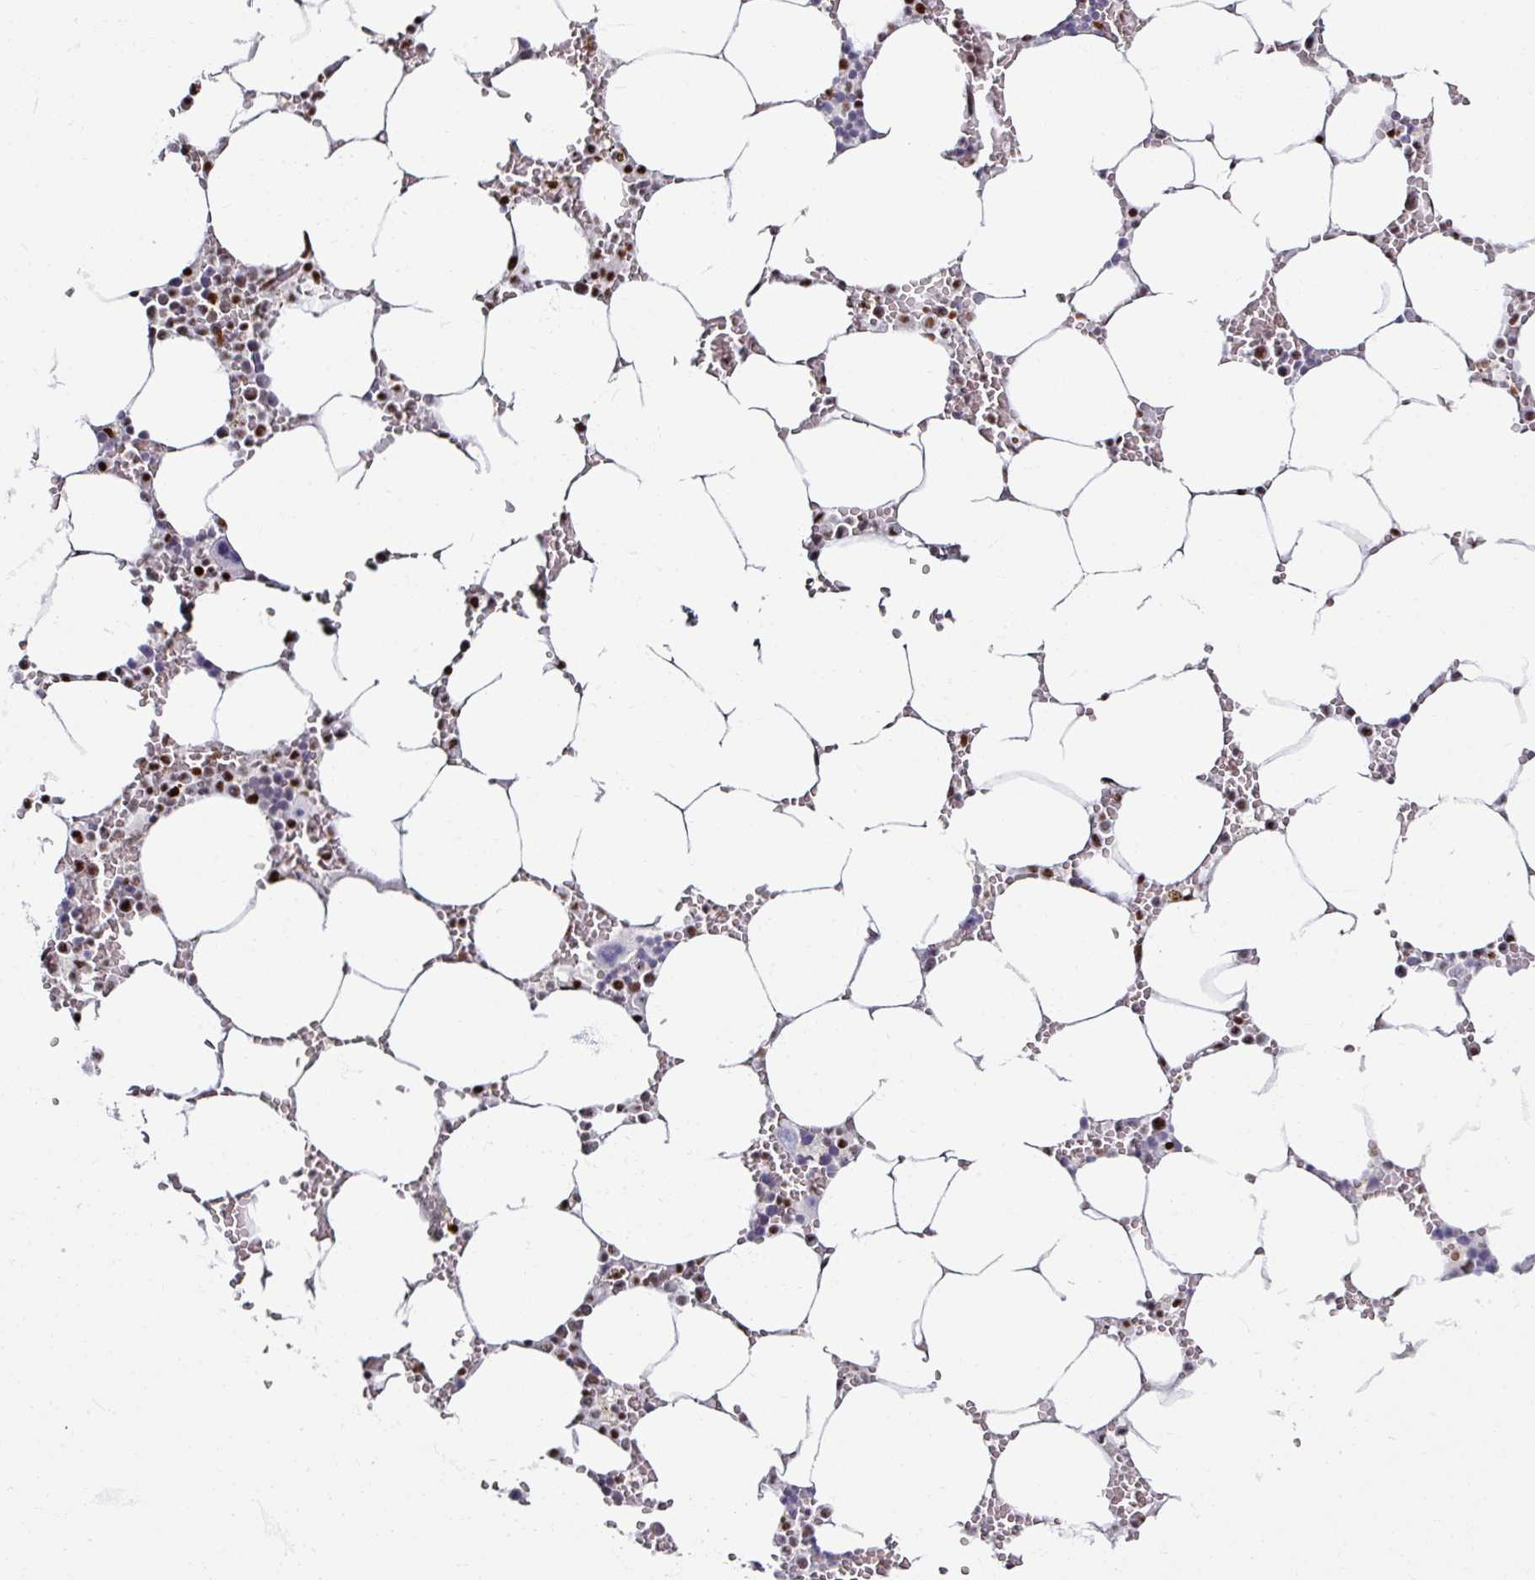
{"staining": {"intensity": "strong", "quantity": "<25%", "location": "nuclear"}, "tissue": "bone marrow", "cell_type": "Hematopoietic cells", "image_type": "normal", "snomed": [{"axis": "morphology", "description": "Normal tissue, NOS"}, {"axis": "topography", "description": "Bone marrow"}], "caption": "Immunohistochemistry micrograph of benign bone marrow stained for a protein (brown), which exhibits medium levels of strong nuclear expression in about <25% of hematopoietic cells.", "gene": "ADAR", "patient": {"sex": "male", "age": 70}}